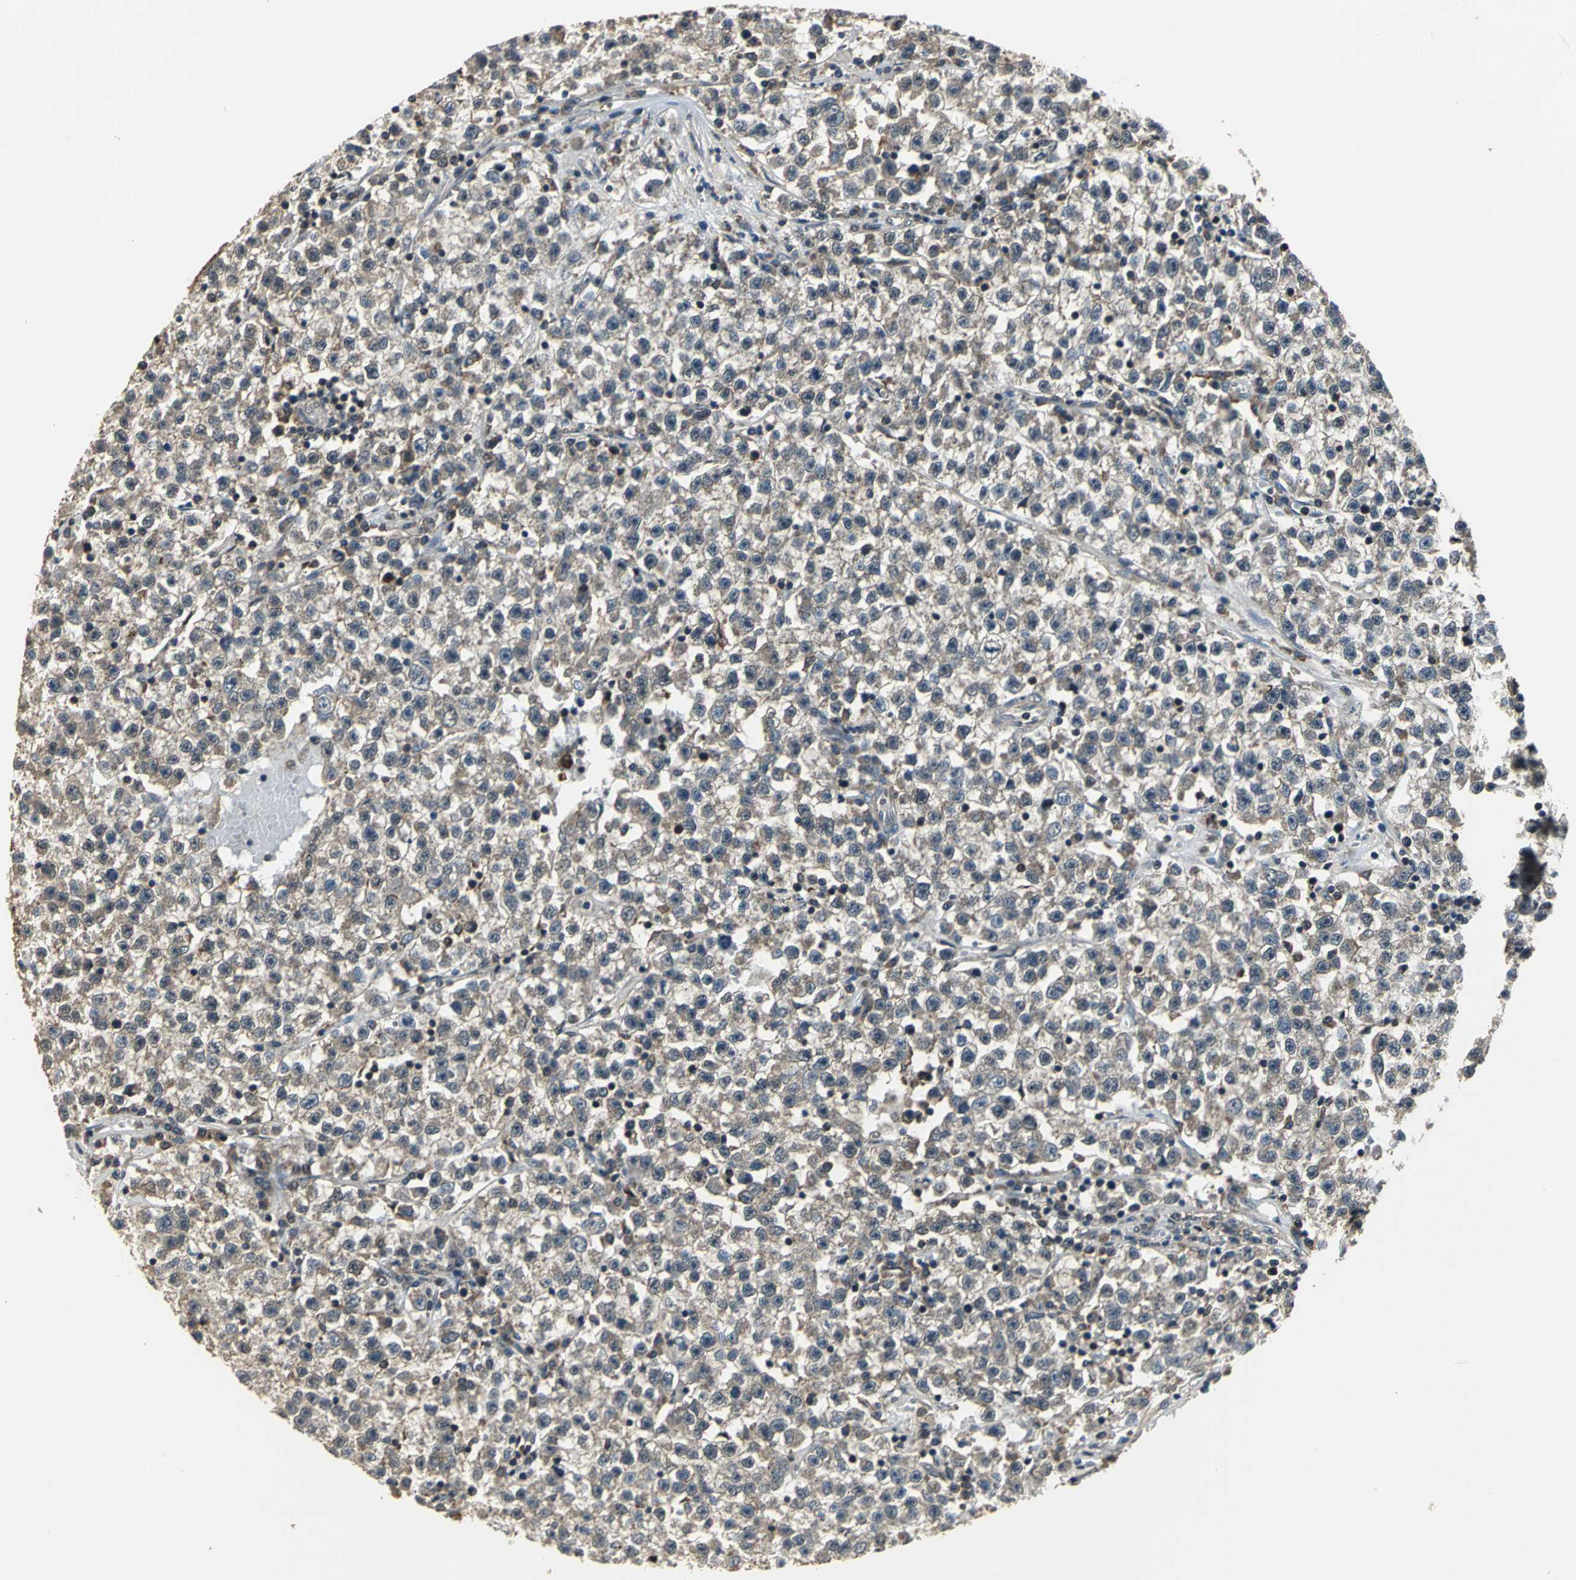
{"staining": {"intensity": "negative", "quantity": "none", "location": "none"}, "tissue": "testis cancer", "cell_type": "Tumor cells", "image_type": "cancer", "snomed": [{"axis": "morphology", "description": "Seminoma, NOS"}, {"axis": "topography", "description": "Testis"}], "caption": "The histopathology image demonstrates no staining of tumor cells in testis cancer (seminoma).", "gene": "EIF2B2", "patient": {"sex": "male", "age": 22}}